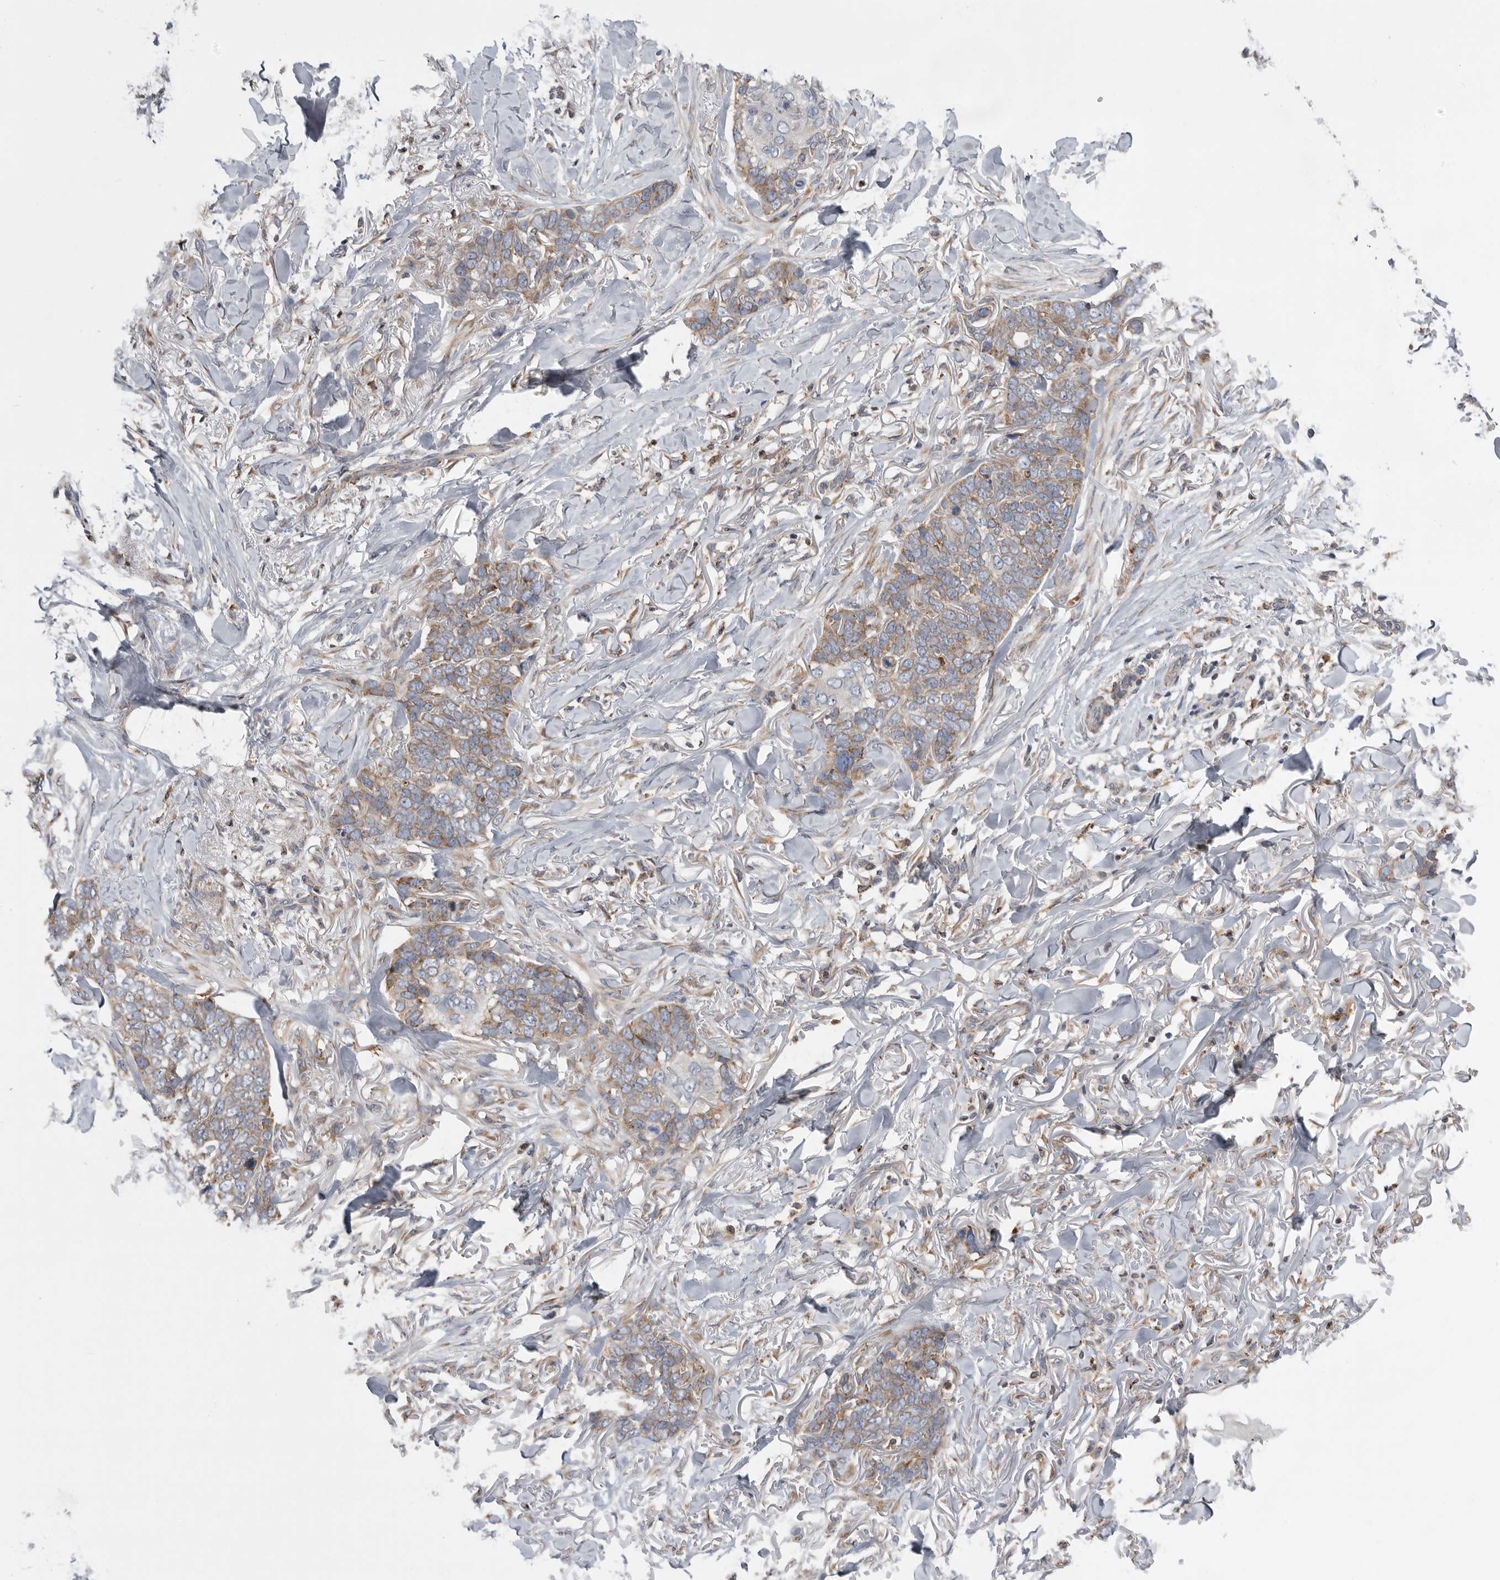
{"staining": {"intensity": "moderate", "quantity": ">75%", "location": "cytoplasmic/membranous"}, "tissue": "skin cancer", "cell_type": "Tumor cells", "image_type": "cancer", "snomed": [{"axis": "morphology", "description": "Normal tissue, NOS"}, {"axis": "morphology", "description": "Basal cell carcinoma"}, {"axis": "topography", "description": "Skin"}], "caption": "Immunohistochemistry photomicrograph of human basal cell carcinoma (skin) stained for a protein (brown), which demonstrates medium levels of moderate cytoplasmic/membranous staining in about >75% of tumor cells.", "gene": "GANAB", "patient": {"sex": "male", "age": 77}}